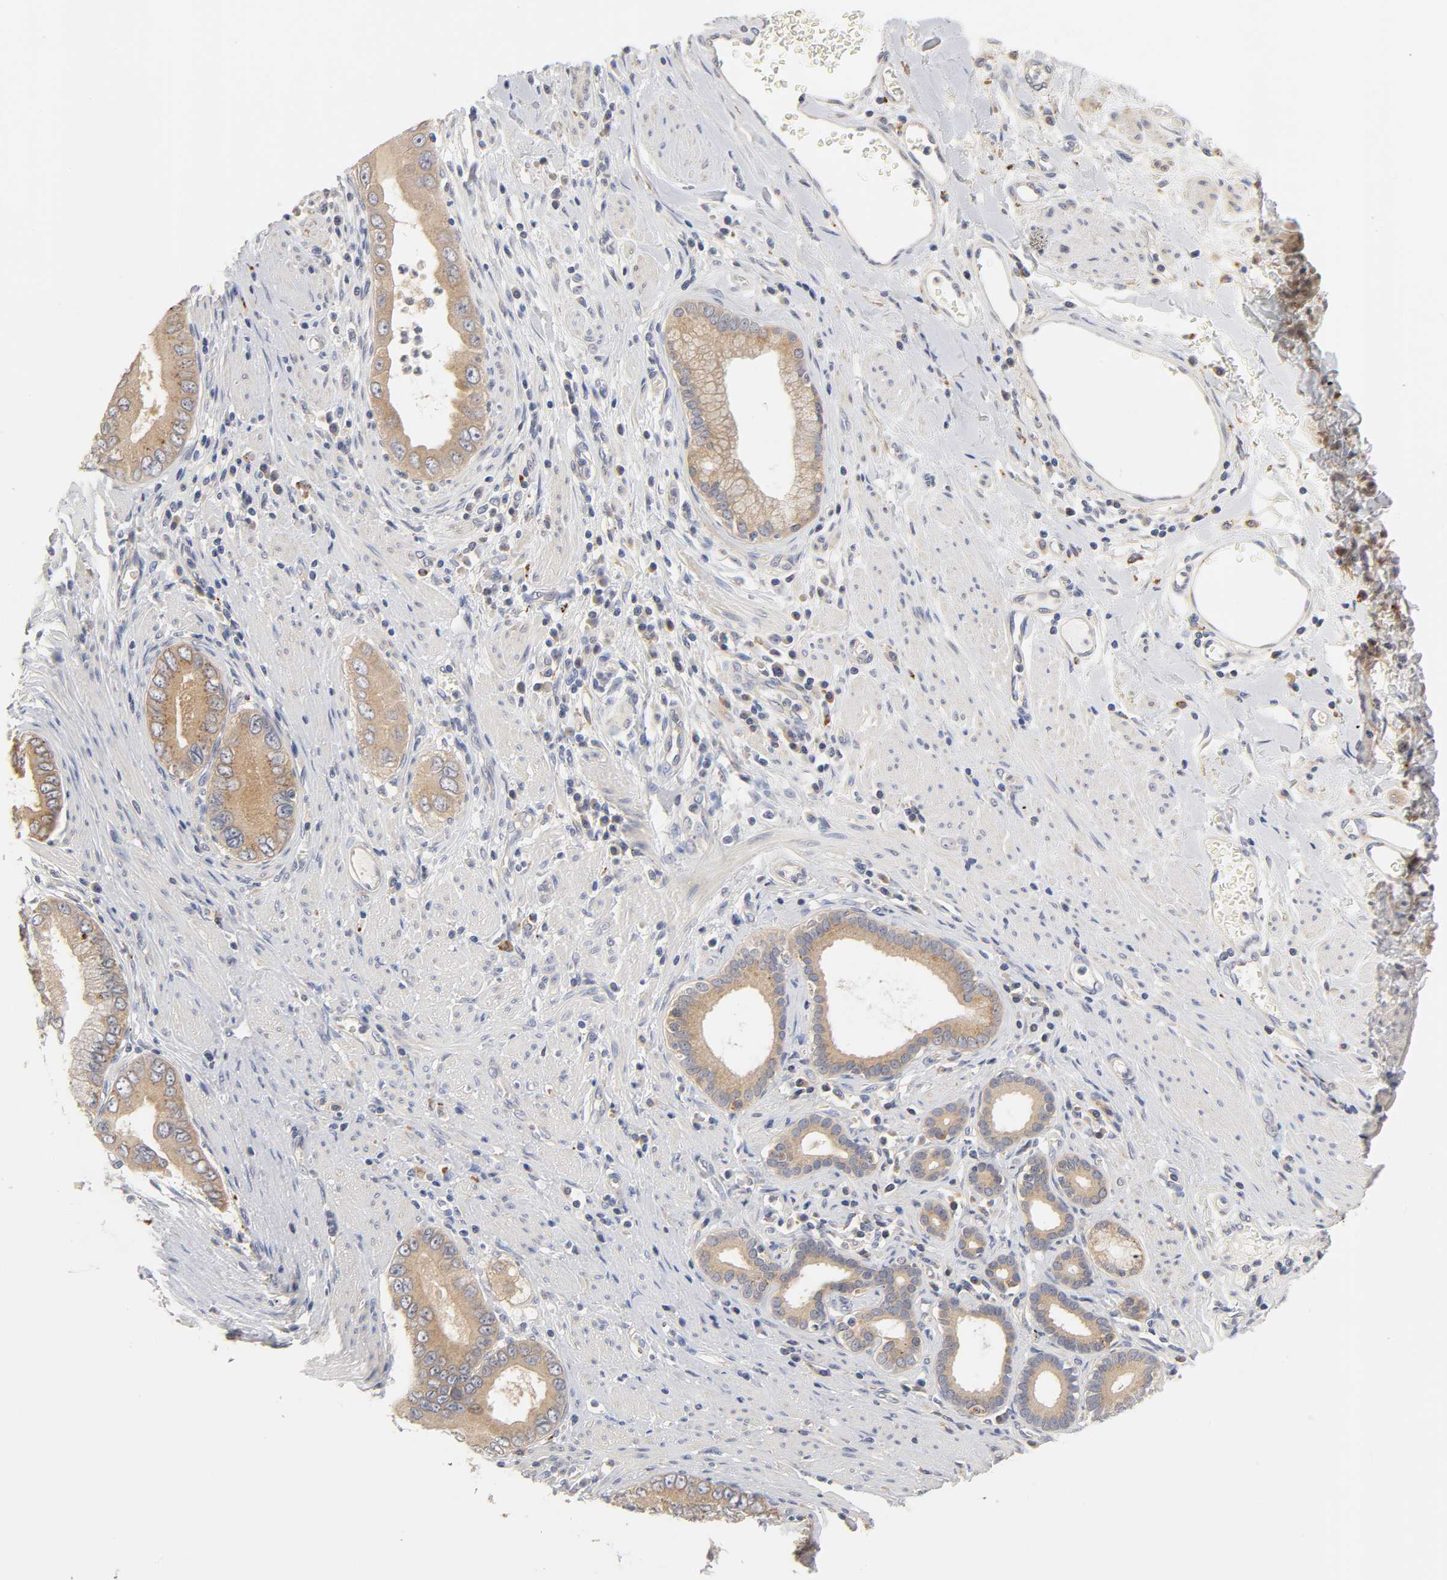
{"staining": {"intensity": "moderate", "quantity": ">75%", "location": "cytoplasmic/membranous"}, "tissue": "pancreatic cancer", "cell_type": "Tumor cells", "image_type": "cancer", "snomed": [{"axis": "morphology", "description": "Normal tissue, NOS"}, {"axis": "topography", "description": "Lymph node"}], "caption": "Protein staining demonstrates moderate cytoplasmic/membranous expression in about >75% of tumor cells in pancreatic cancer.", "gene": "C17orf75", "patient": {"sex": "male", "age": 50}}